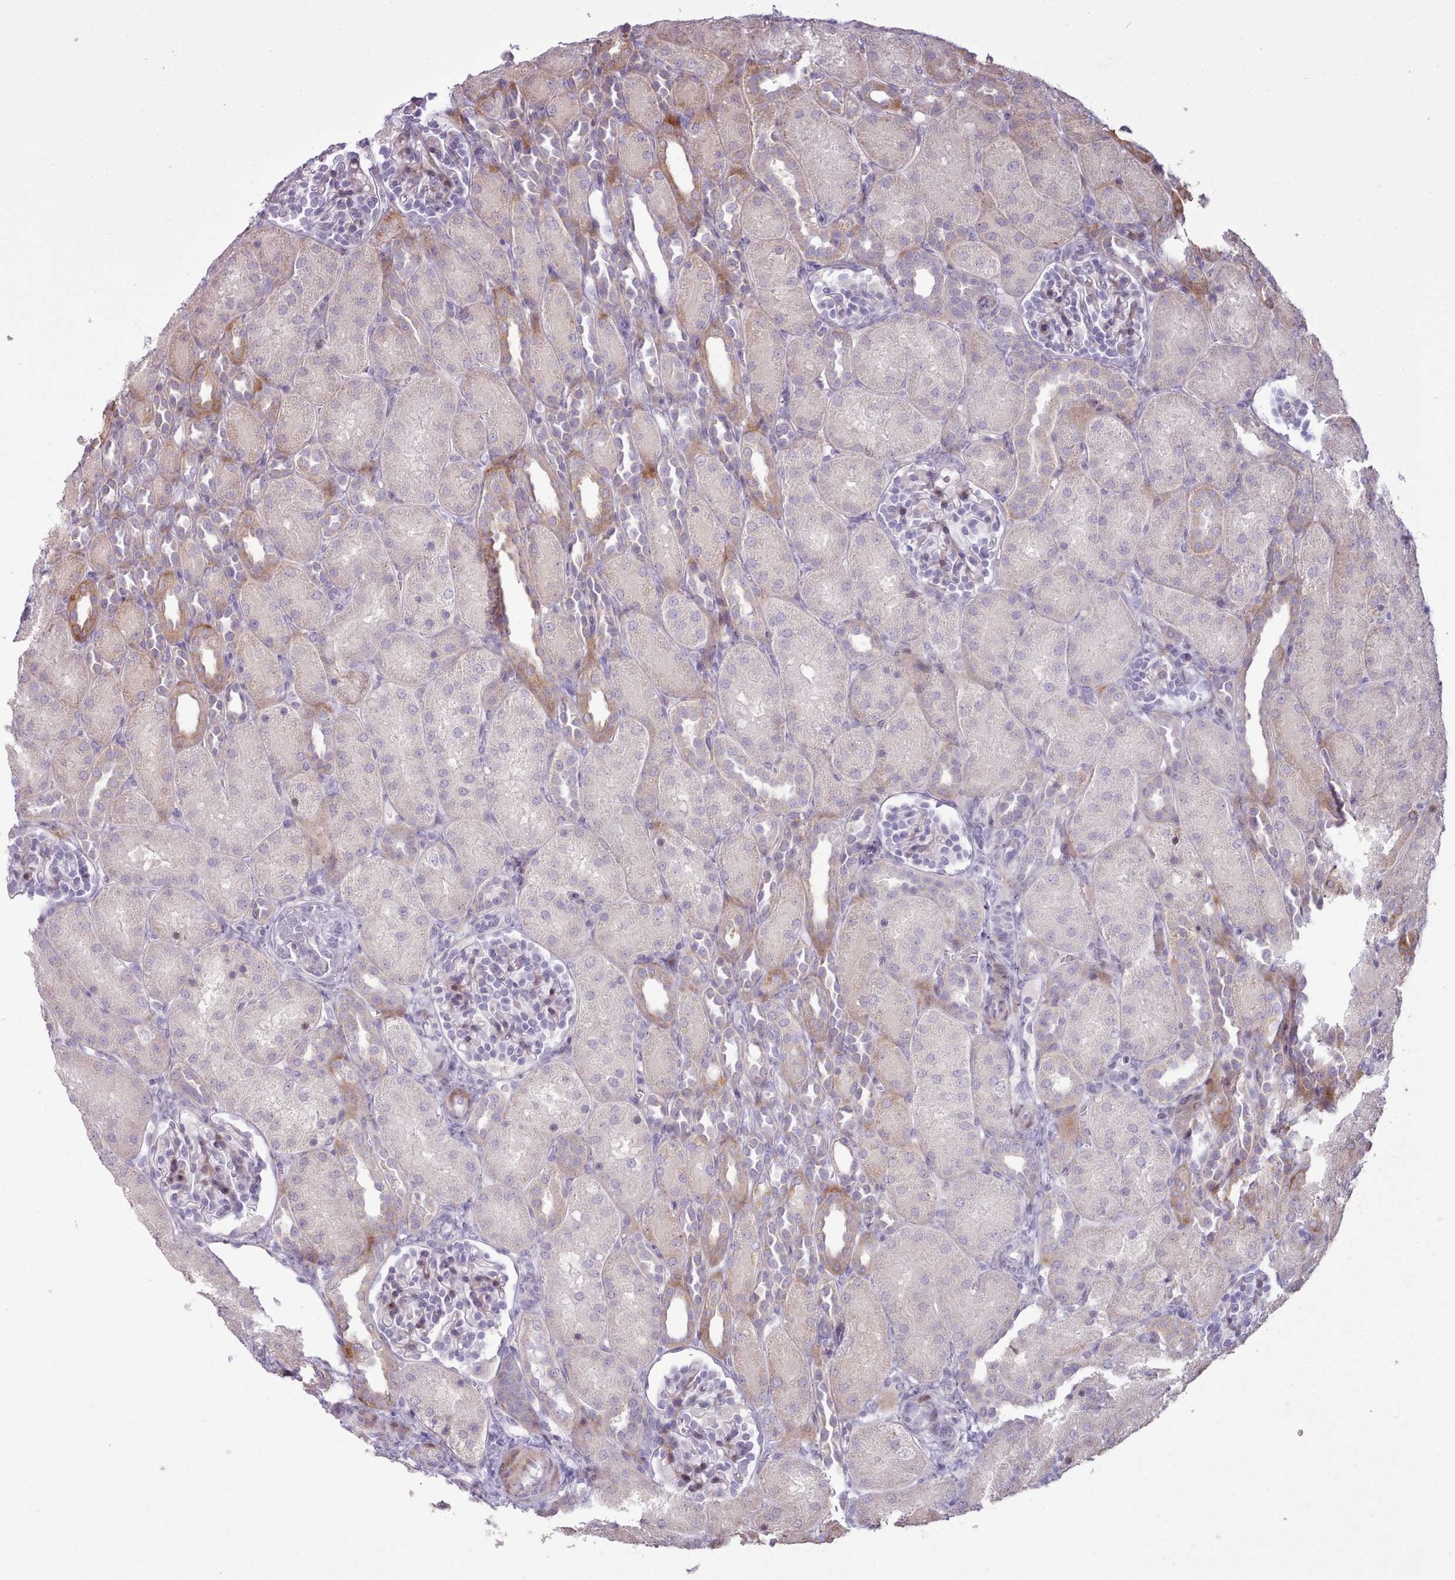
{"staining": {"intensity": "negative", "quantity": "none", "location": "none"}, "tissue": "kidney", "cell_type": "Cells in glomeruli", "image_type": "normal", "snomed": [{"axis": "morphology", "description": "Normal tissue, NOS"}, {"axis": "topography", "description": "Kidney"}], "caption": "IHC image of normal human kidney stained for a protein (brown), which reveals no positivity in cells in glomeruli.", "gene": "PPP3R1", "patient": {"sex": "male", "age": 1}}